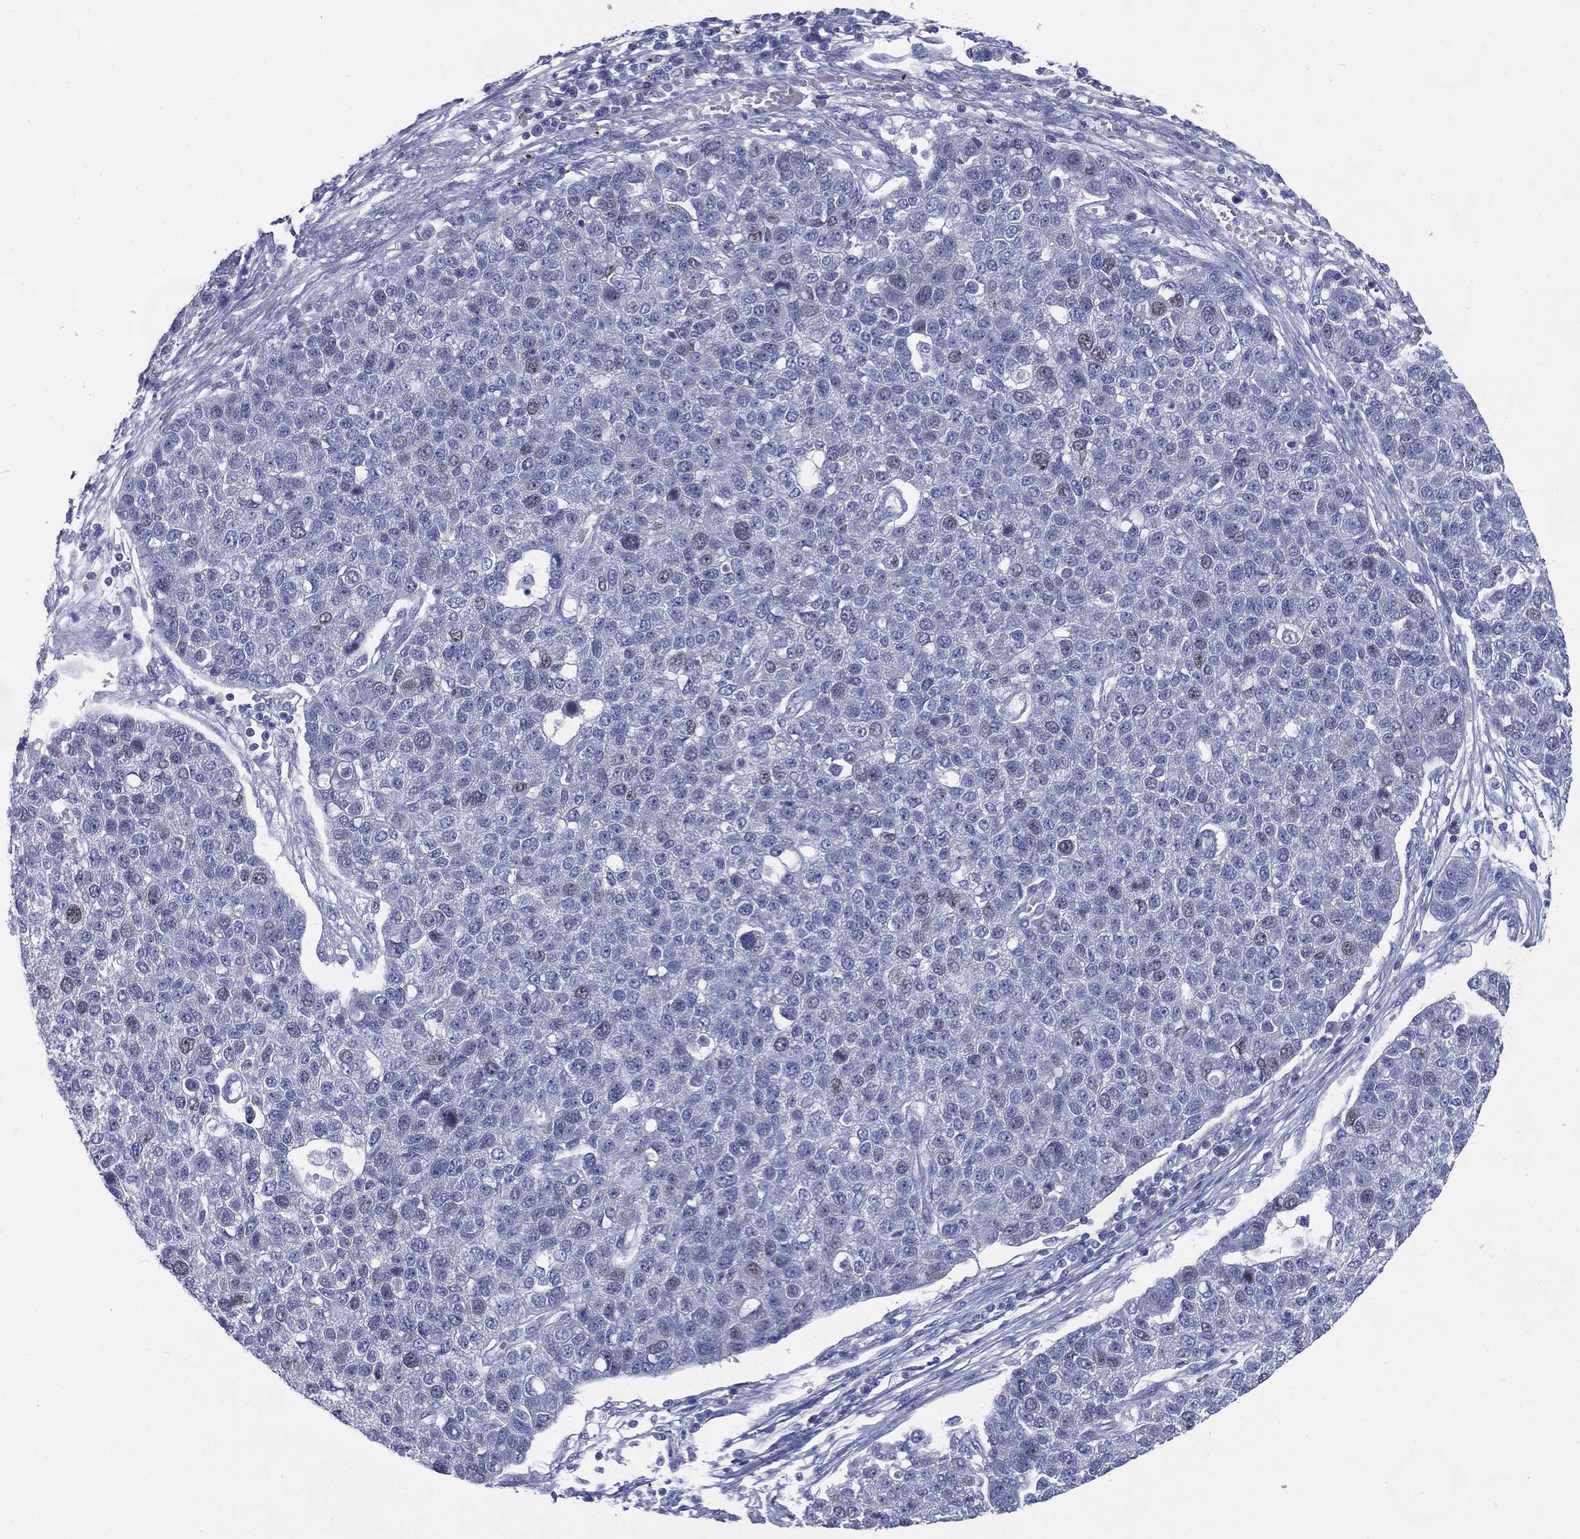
{"staining": {"intensity": "negative", "quantity": "none", "location": "none"}, "tissue": "pancreatic cancer", "cell_type": "Tumor cells", "image_type": "cancer", "snomed": [{"axis": "morphology", "description": "Adenocarcinoma, NOS"}, {"axis": "topography", "description": "Pancreas"}], "caption": "Immunohistochemistry (IHC) photomicrograph of human pancreatic cancer stained for a protein (brown), which reveals no positivity in tumor cells.", "gene": "KIF2C", "patient": {"sex": "female", "age": 61}}